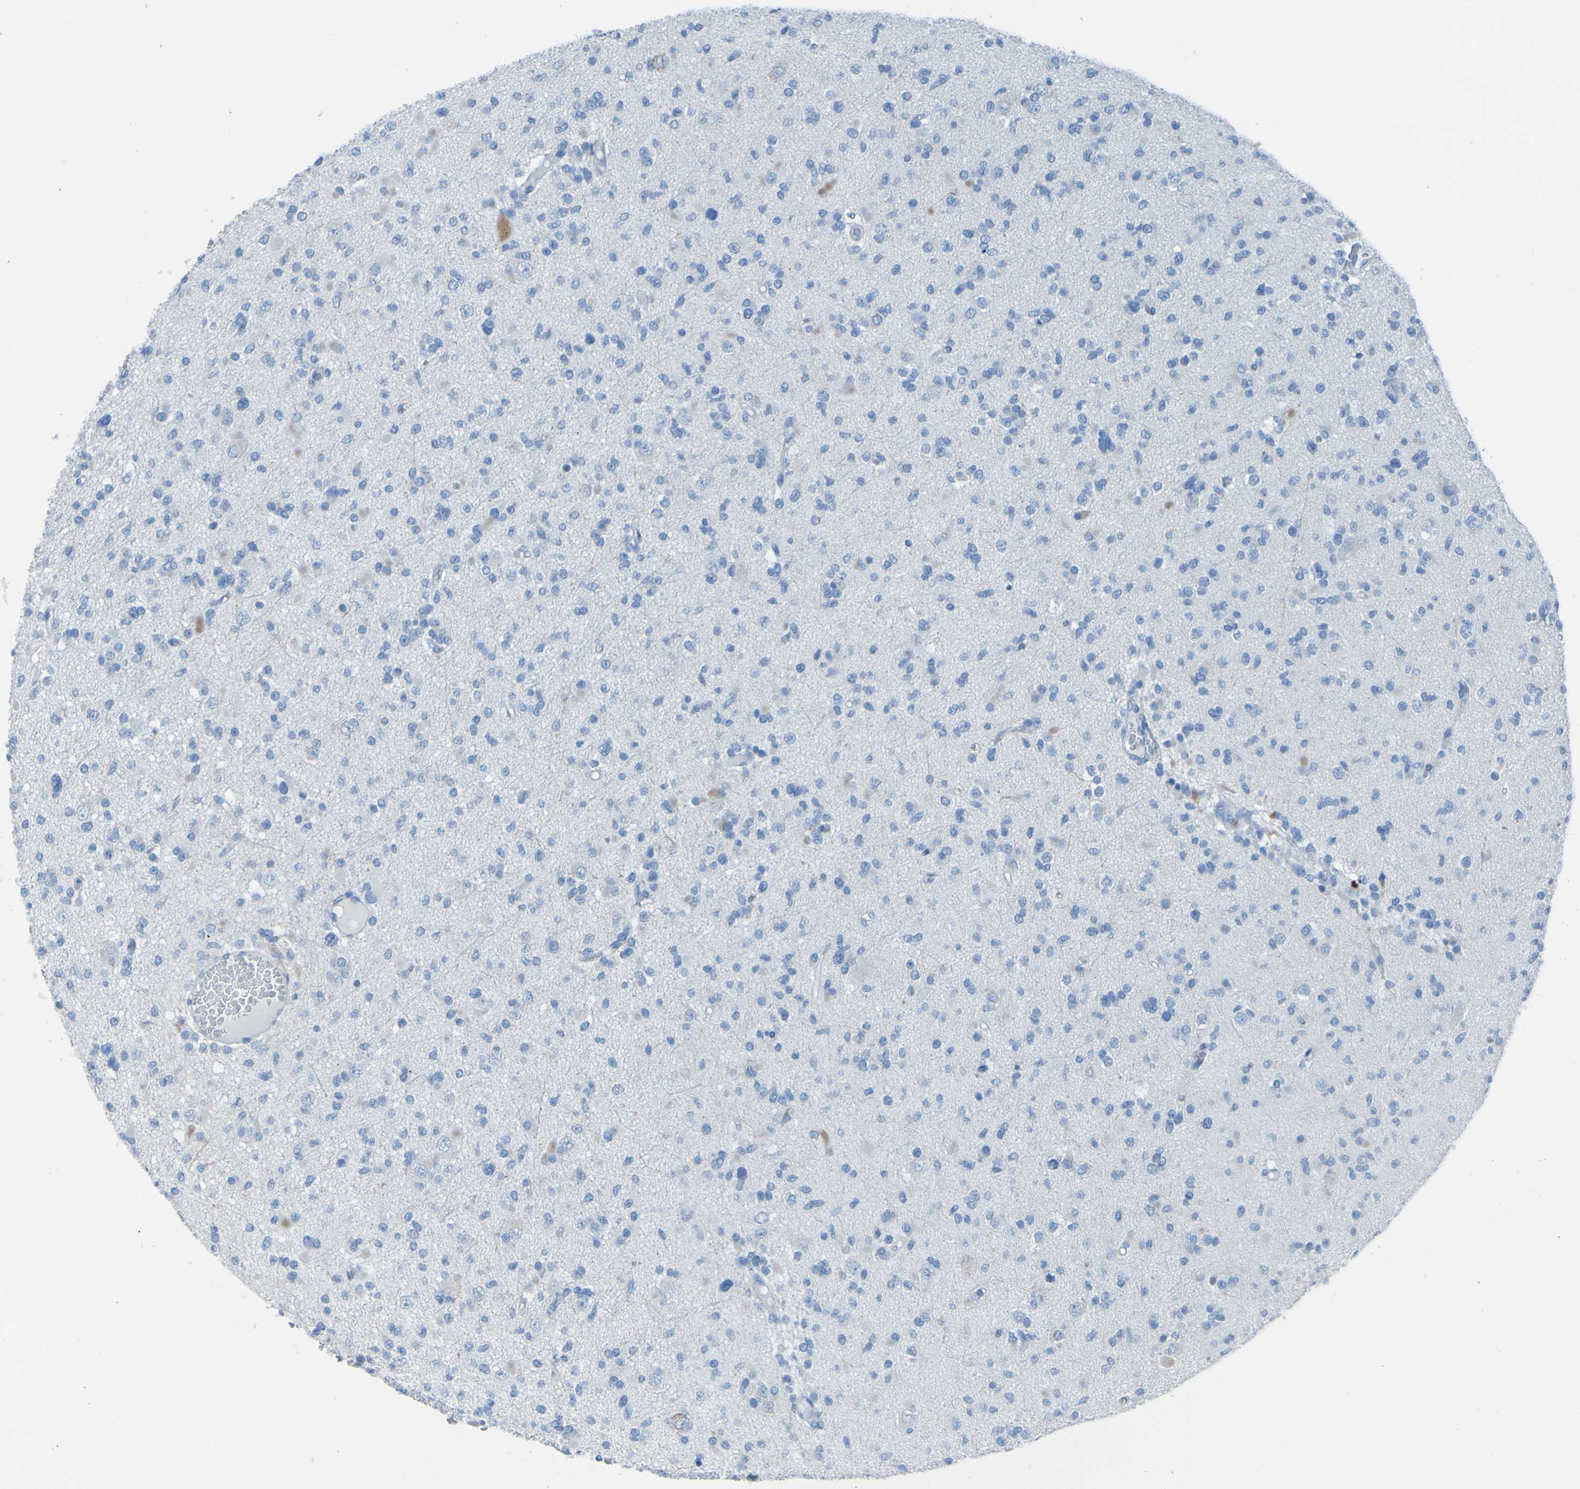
{"staining": {"intensity": "negative", "quantity": "none", "location": "none"}, "tissue": "glioma", "cell_type": "Tumor cells", "image_type": "cancer", "snomed": [{"axis": "morphology", "description": "Glioma, malignant, Low grade"}, {"axis": "topography", "description": "Brain"}], "caption": "There is no significant staining in tumor cells of low-grade glioma (malignant).", "gene": "ACMSD", "patient": {"sex": "female", "age": 22}}